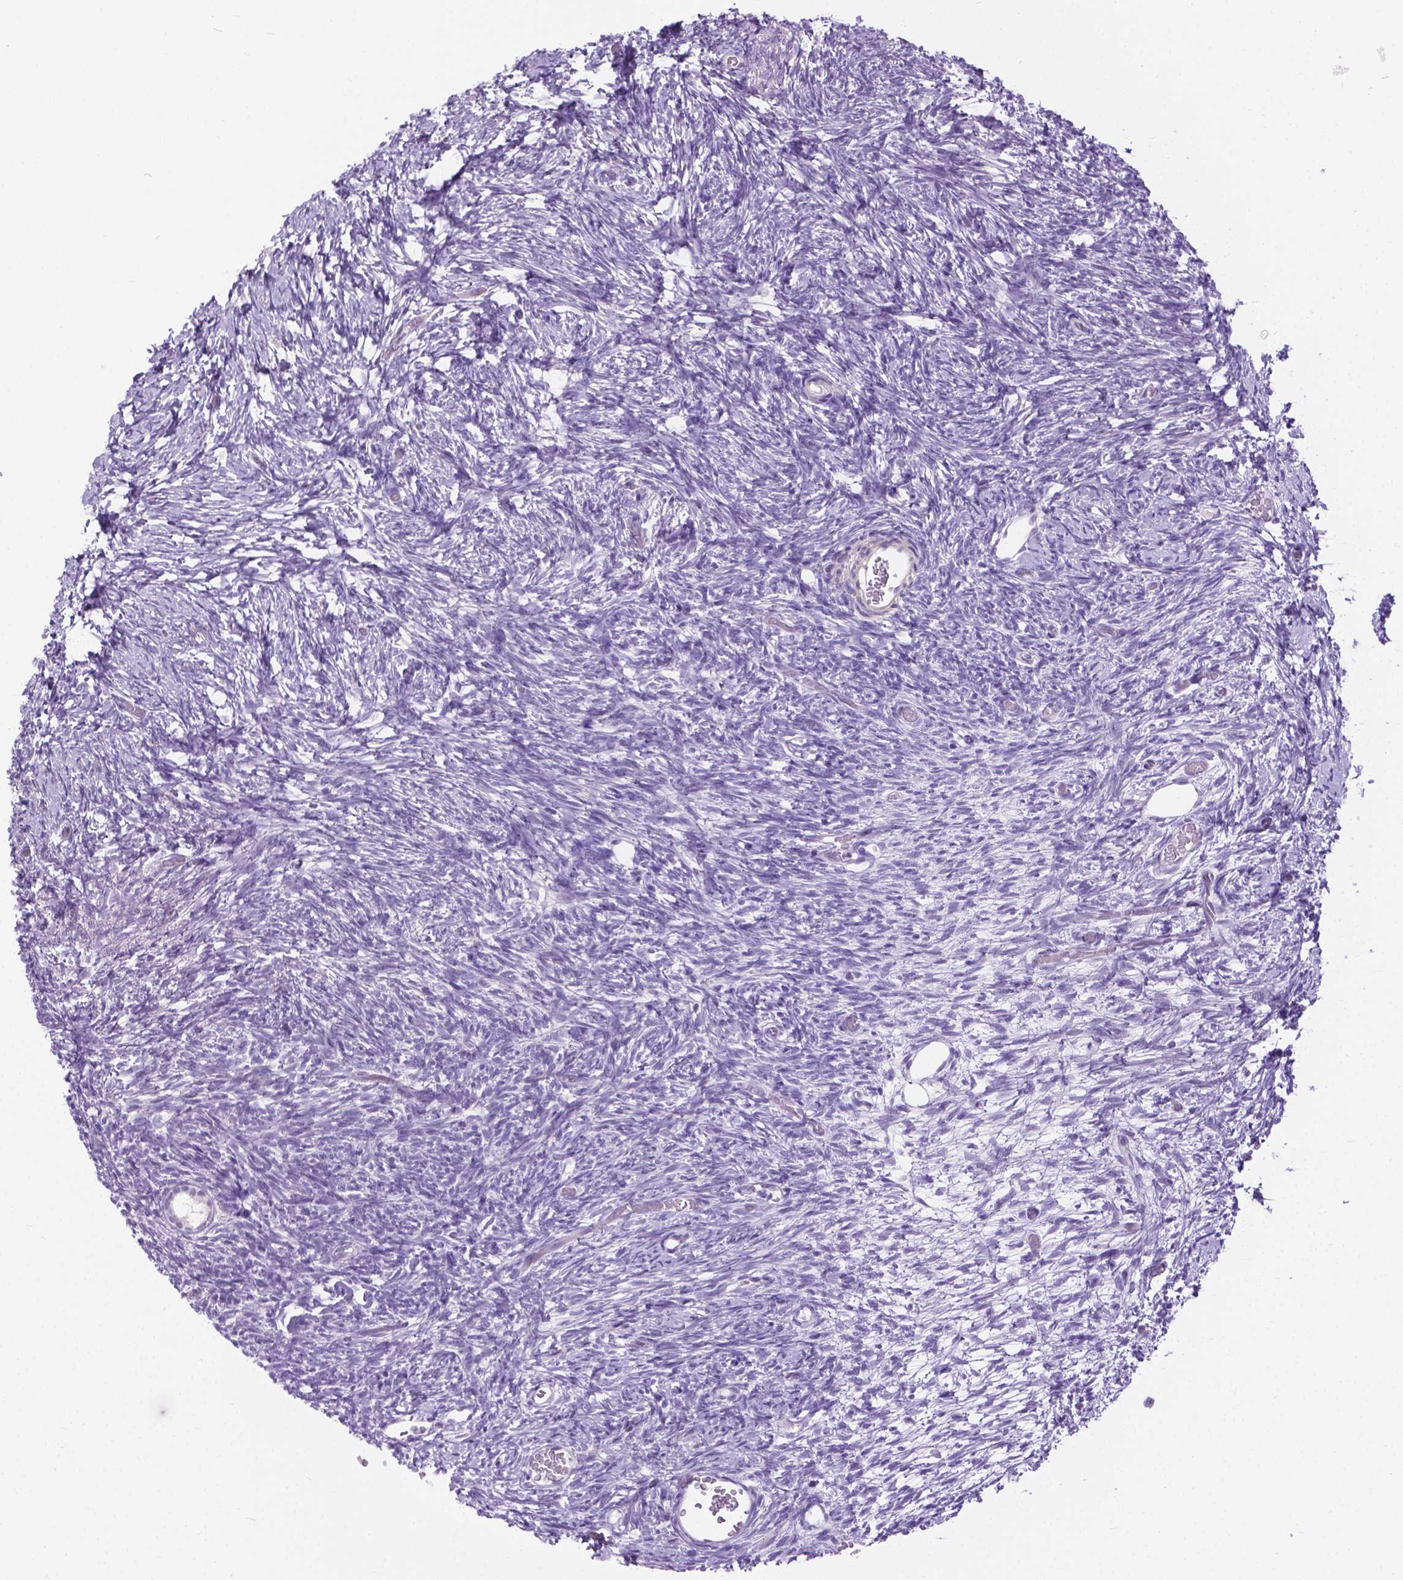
{"staining": {"intensity": "negative", "quantity": "none", "location": "none"}, "tissue": "ovary", "cell_type": "Follicle cells", "image_type": "normal", "snomed": [{"axis": "morphology", "description": "Normal tissue, NOS"}, {"axis": "topography", "description": "Ovary"}], "caption": "This micrograph is of benign ovary stained with immunohistochemistry to label a protein in brown with the nuclei are counter-stained blue. There is no positivity in follicle cells.", "gene": "APCDD1L", "patient": {"sex": "female", "age": 39}}